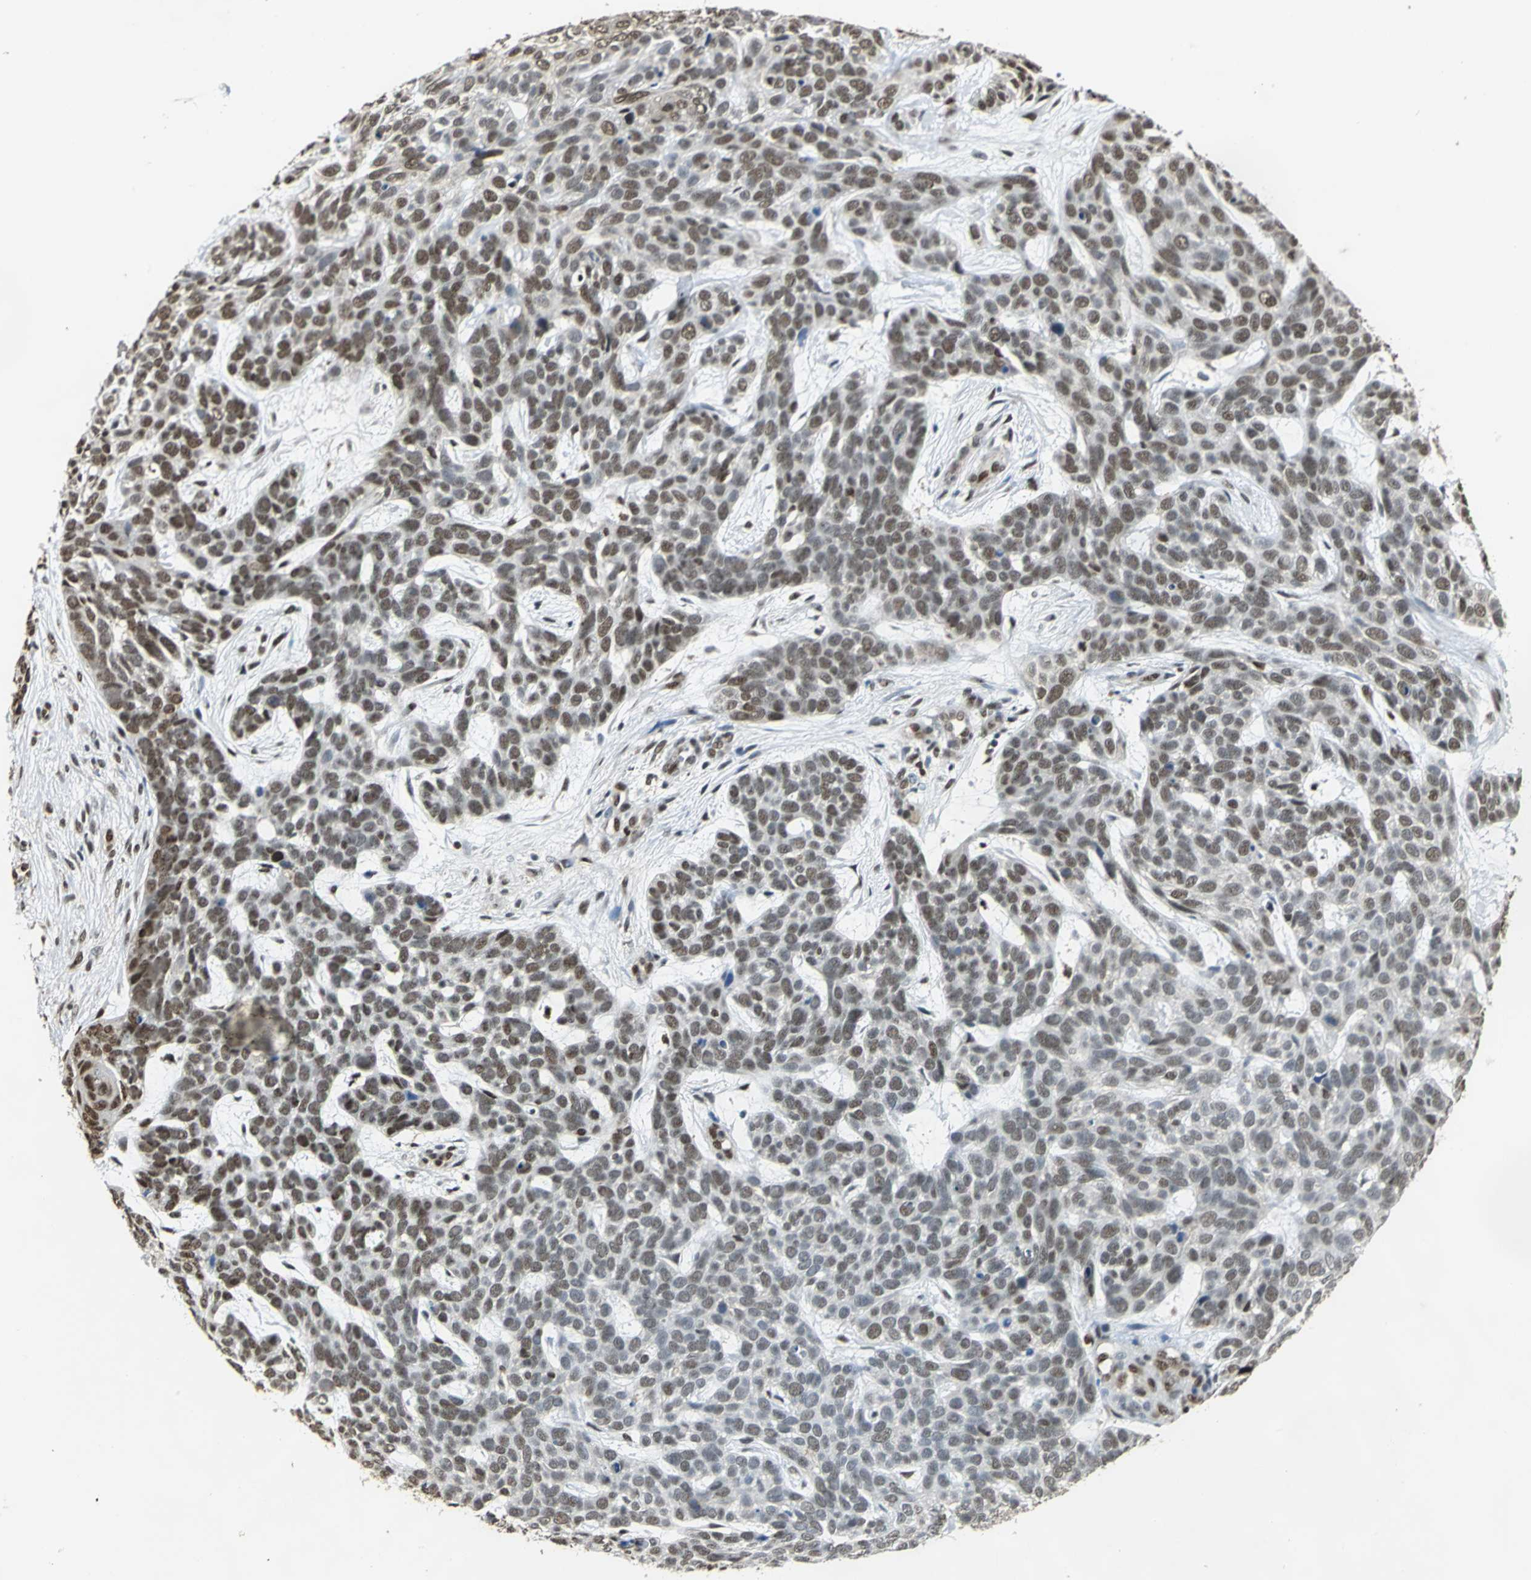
{"staining": {"intensity": "moderate", "quantity": "25%-75%", "location": "nuclear"}, "tissue": "skin cancer", "cell_type": "Tumor cells", "image_type": "cancer", "snomed": [{"axis": "morphology", "description": "Basal cell carcinoma"}, {"axis": "topography", "description": "Skin"}], "caption": "Immunohistochemical staining of skin basal cell carcinoma exhibits medium levels of moderate nuclear expression in approximately 25%-75% of tumor cells.", "gene": "DDX5", "patient": {"sex": "male", "age": 87}}